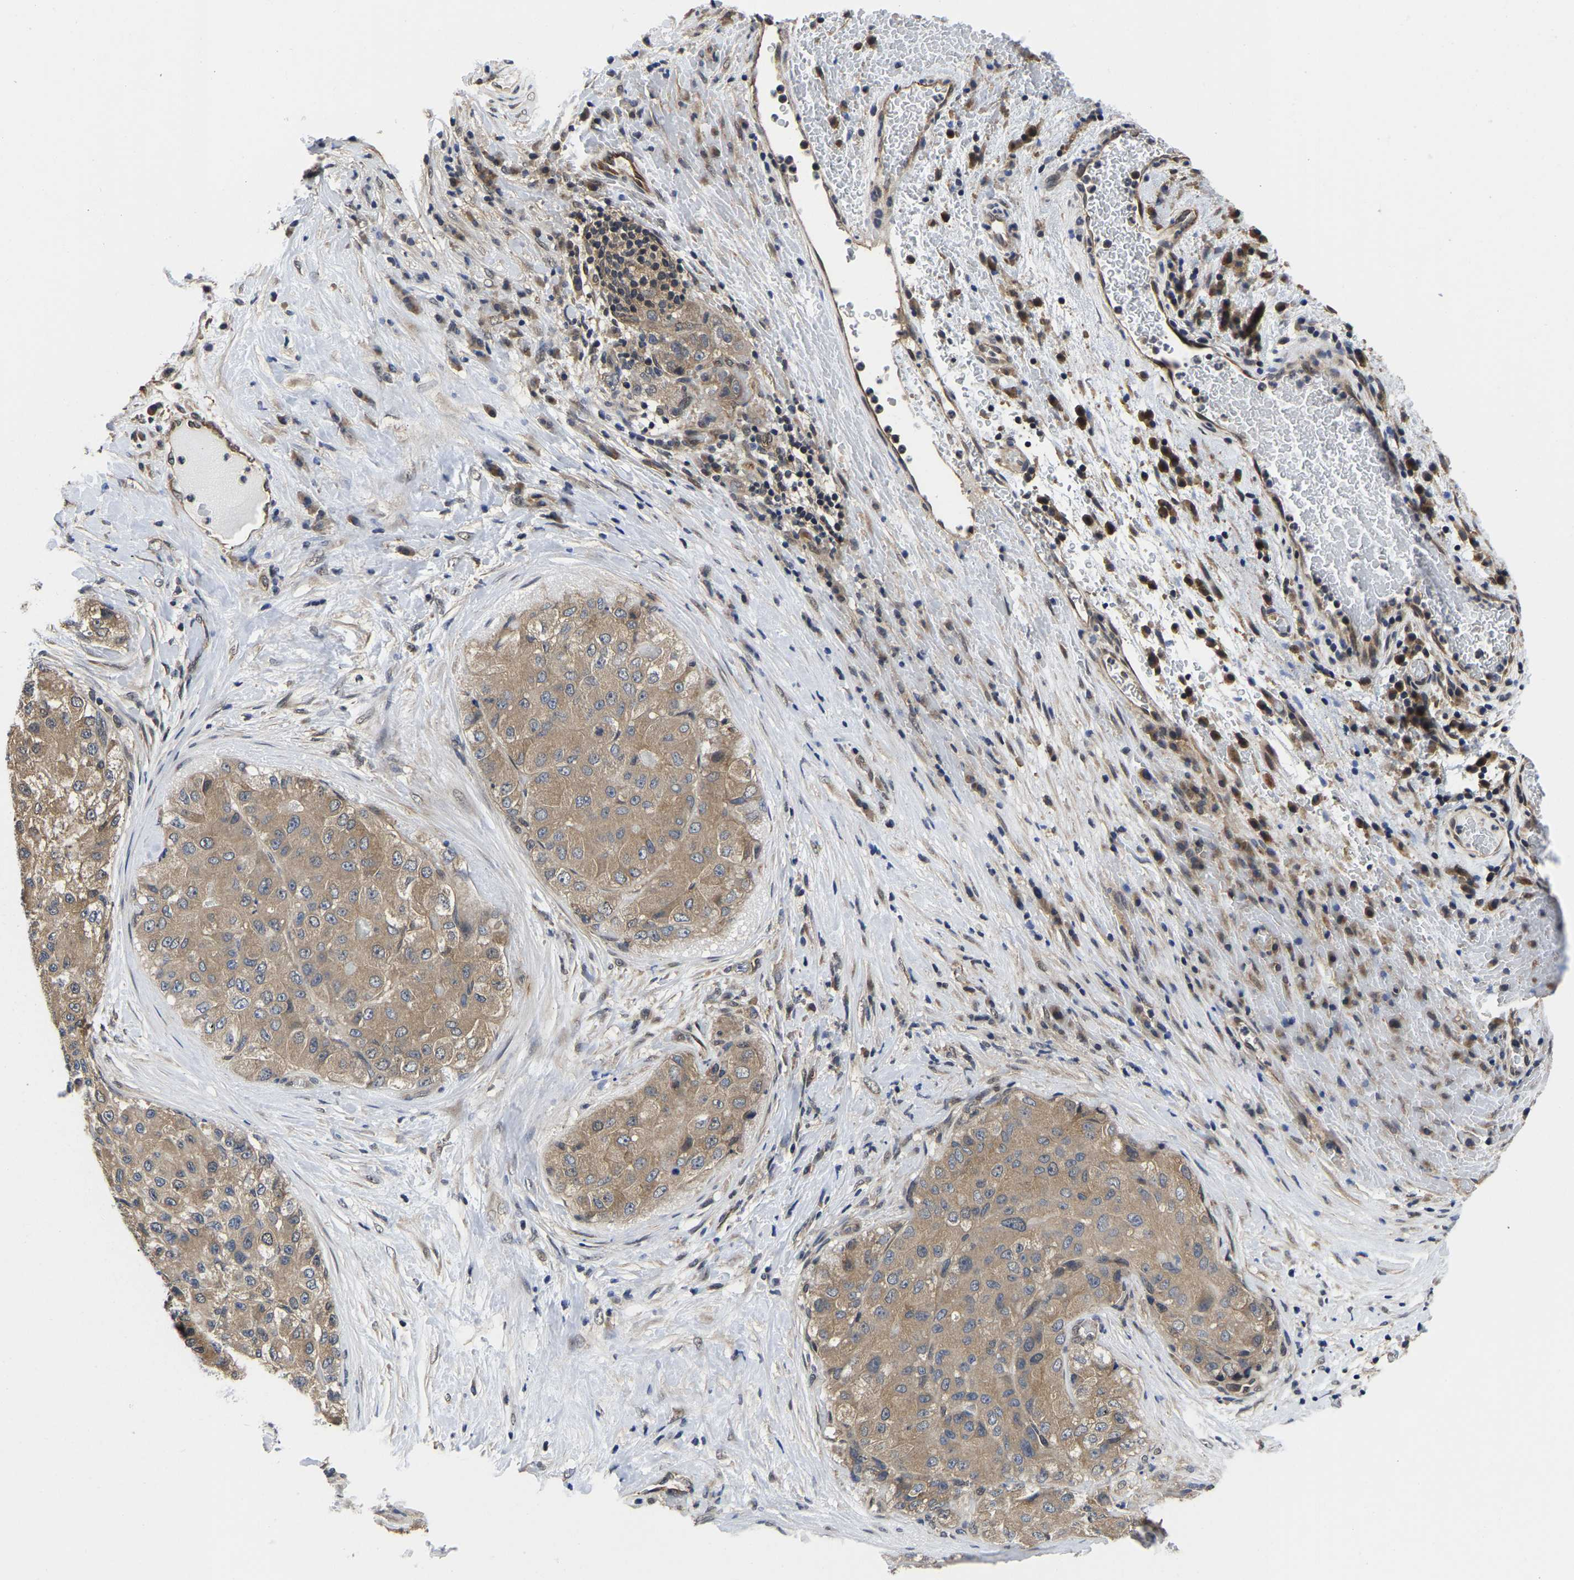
{"staining": {"intensity": "weak", "quantity": ">75%", "location": "cytoplasmic/membranous"}, "tissue": "liver cancer", "cell_type": "Tumor cells", "image_type": "cancer", "snomed": [{"axis": "morphology", "description": "Carcinoma, Hepatocellular, NOS"}, {"axis": "topography", "description": "Liver"}], "caption": "Liver cancer (hepatocellular carcinoma) tissue reveals weak cytoplasmic/membranous expression in about >75% of tumor cells", "gene": "MCOLN2", "patient": {"sex": "male", "age": 80}}